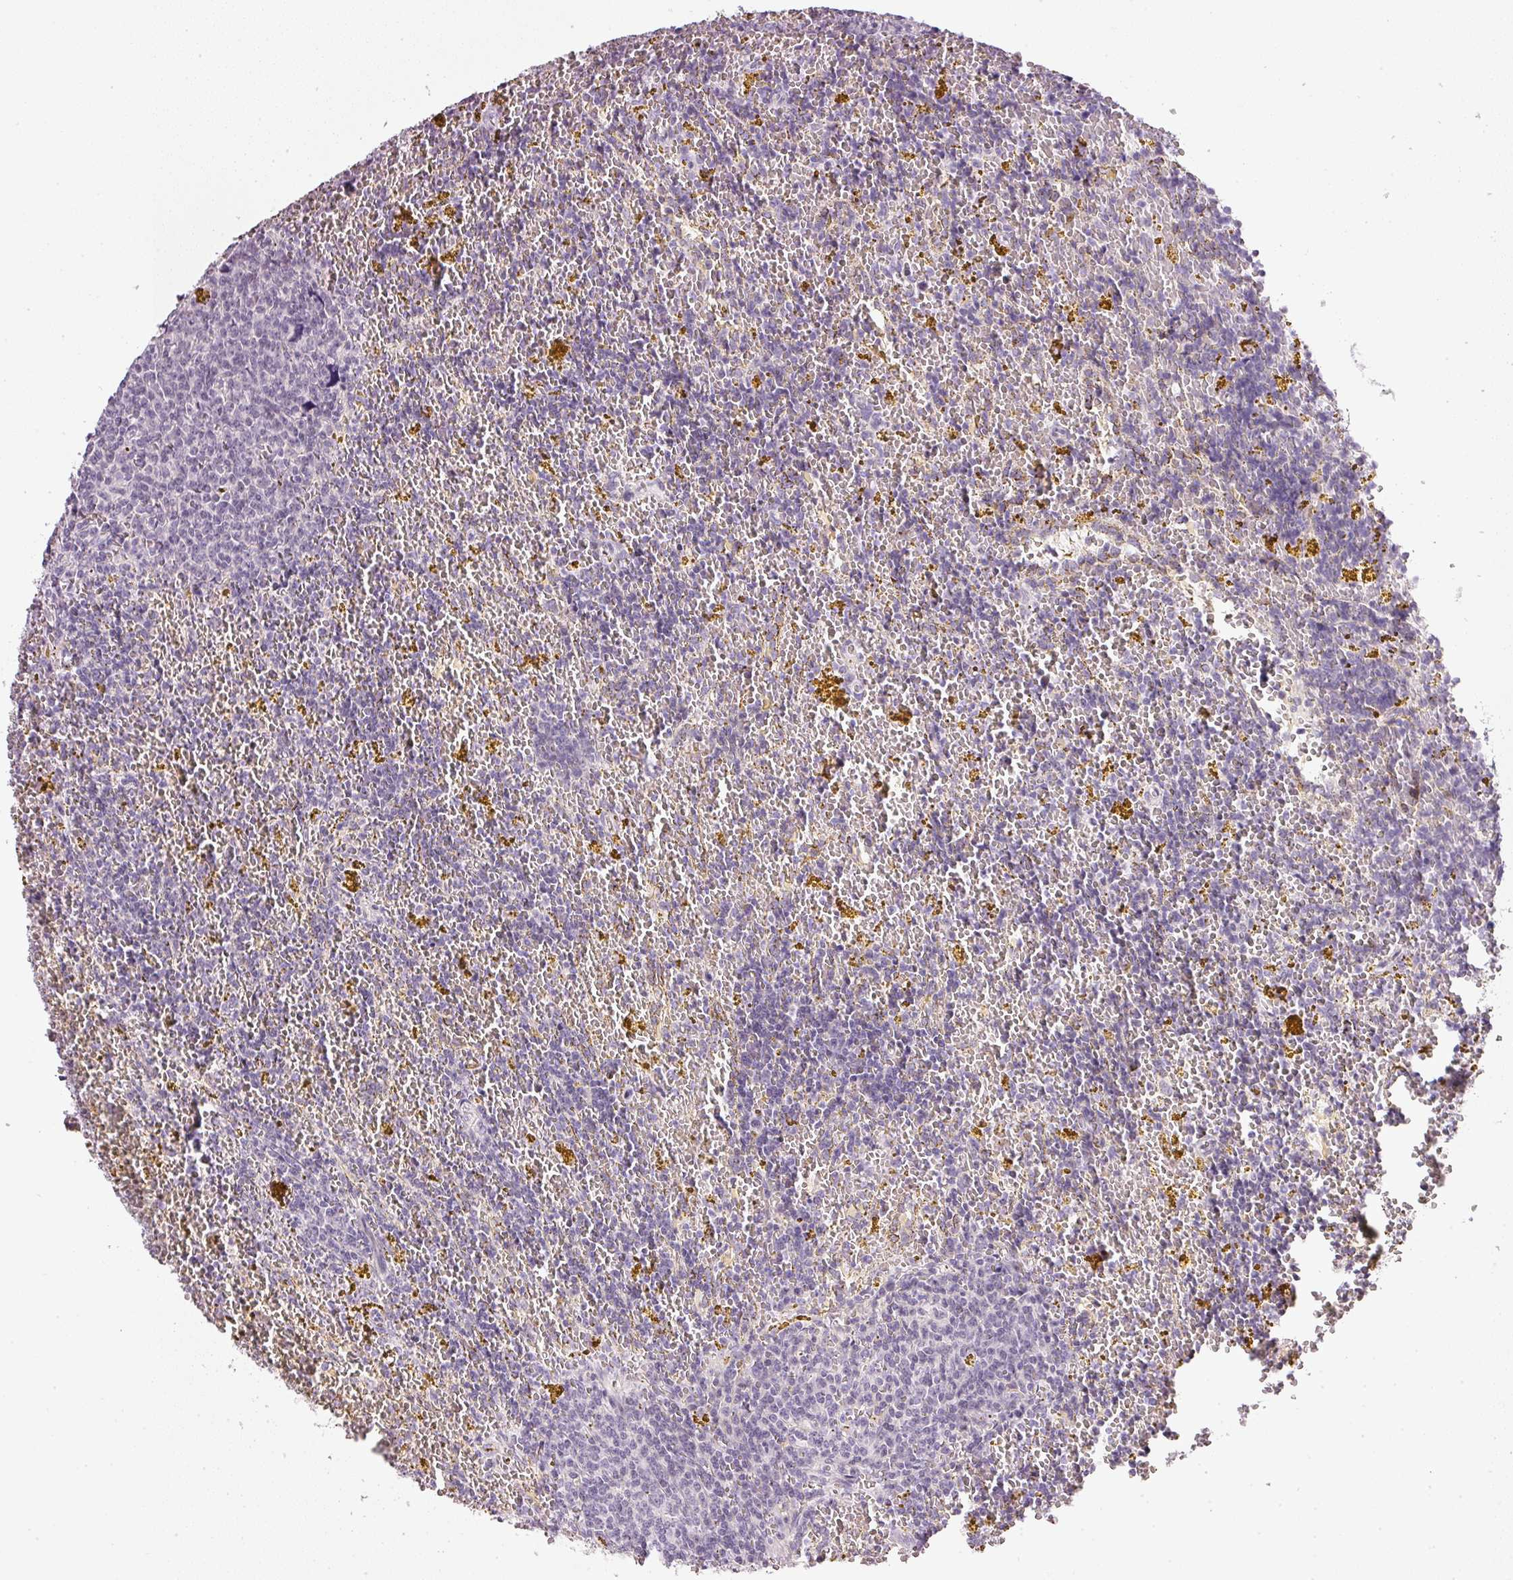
{"staining": {"intensity": "negative", "quantity": "none", "location": "none"}, "tissue": "lymphoma", "cell_type": "Tumor cells", "image_type": "cancer", "snomed": [{"axis": "morphology", "description": "Malignant lymphoma, non-Hodgkin's type, Low grade"}, {"axis": "topography", "description": "Spleen"}, {"axis": "topography", "description": "Lymph node"}], "caption": "Immunohistochemistry (IHC) image of human lymphoma stained for a protein (brown), which displays no positivity in tumor cells.", "gene": "NRDE2", "patient": {"sex": "female", "age": 66}}